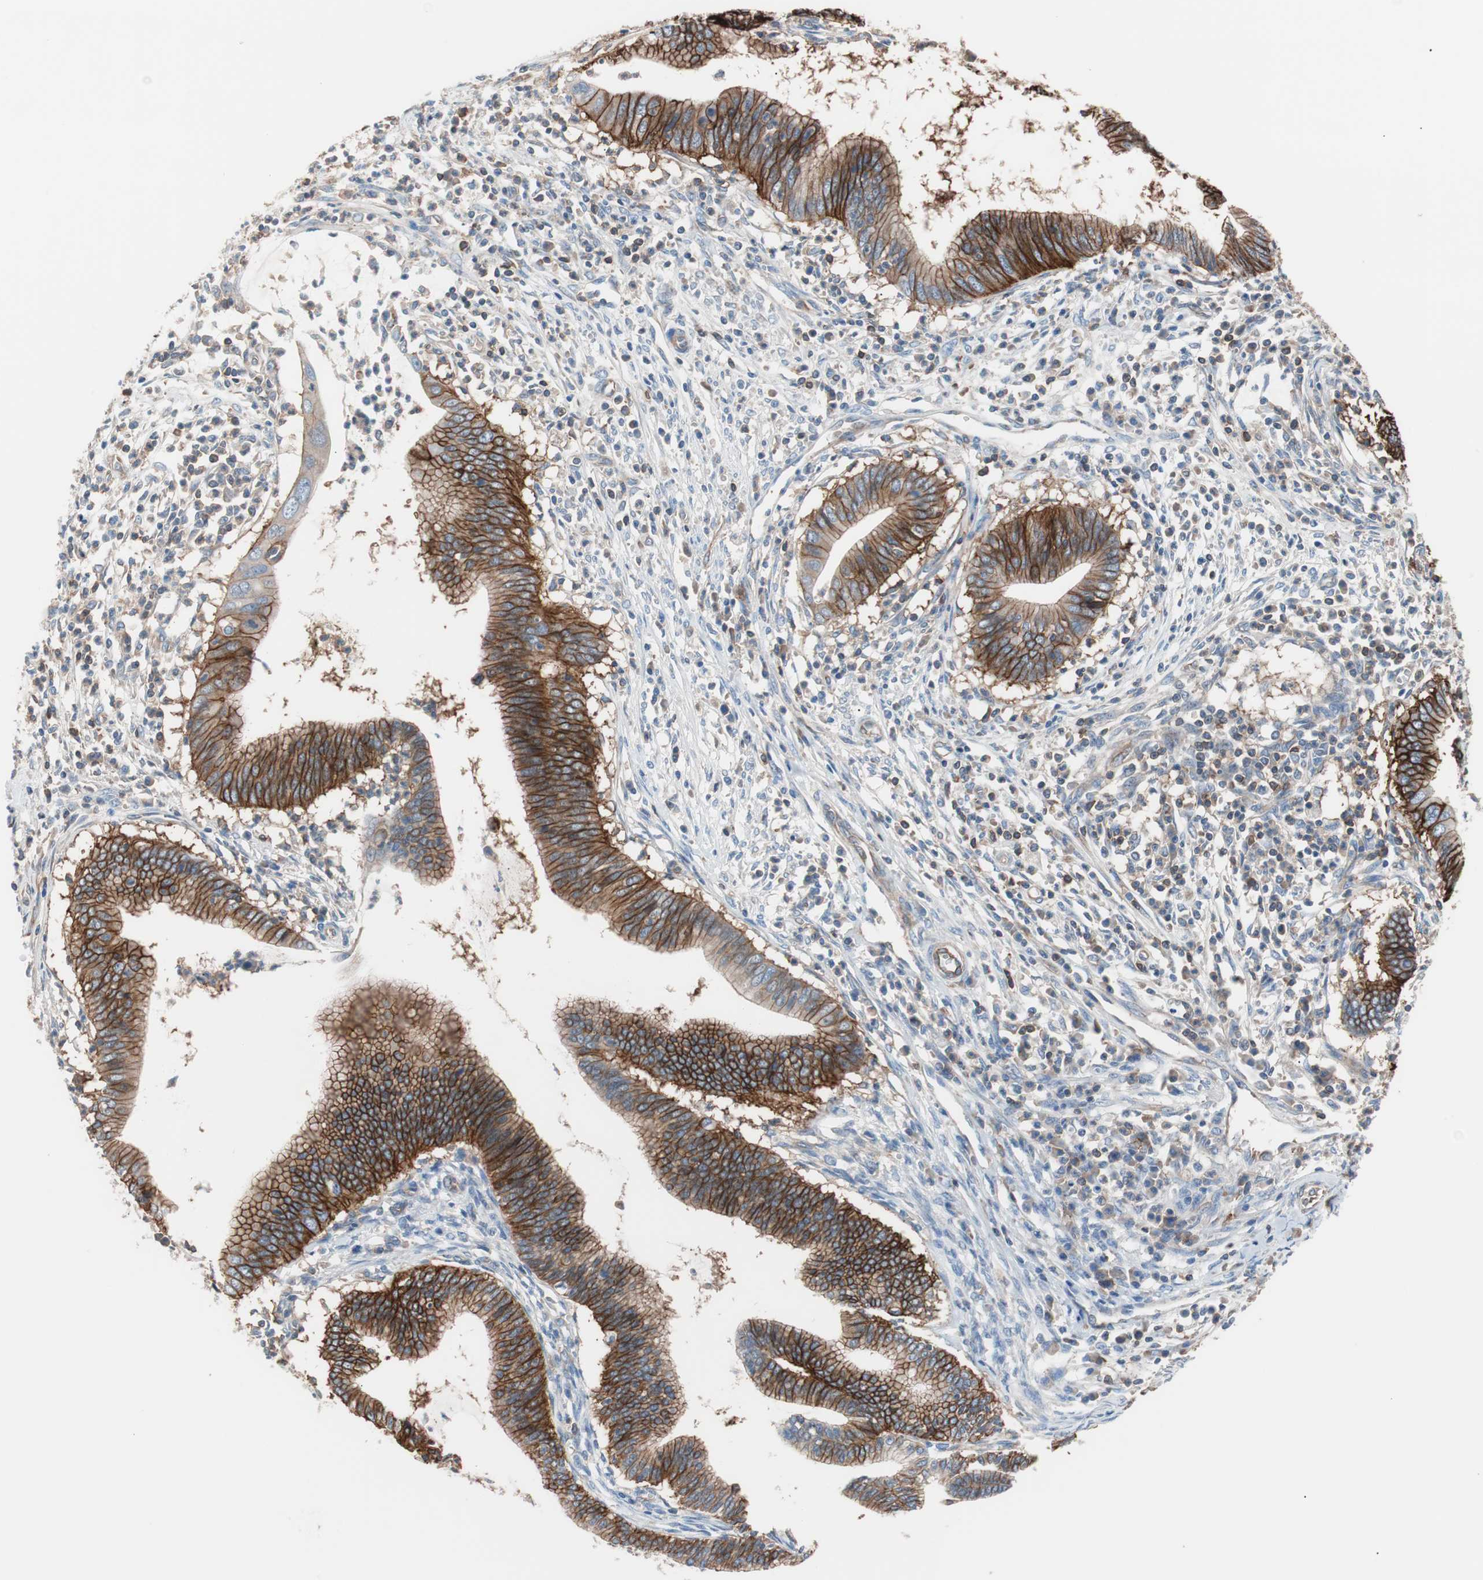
{"staining": {"intensity": "strong", "quantity": ">75%", "location": "cytoplasmic/membranous"}, "tissue": "cervical cancer", "cell_type": "Tumor cells", "image_type": "cancer", "snomed": [{"axis": "morphology", "description": "Adenocarcinoma, NOS"}, {"axis": "topography", "description": "Cervix"}], "caption": "The image shows staining of cervical cancer, revealing strong cytoplasmic/membranous protein positivity (brown color) within tumor cells.", "gene": "GPR160", "patient": {"sex": "female", "age": 36}}